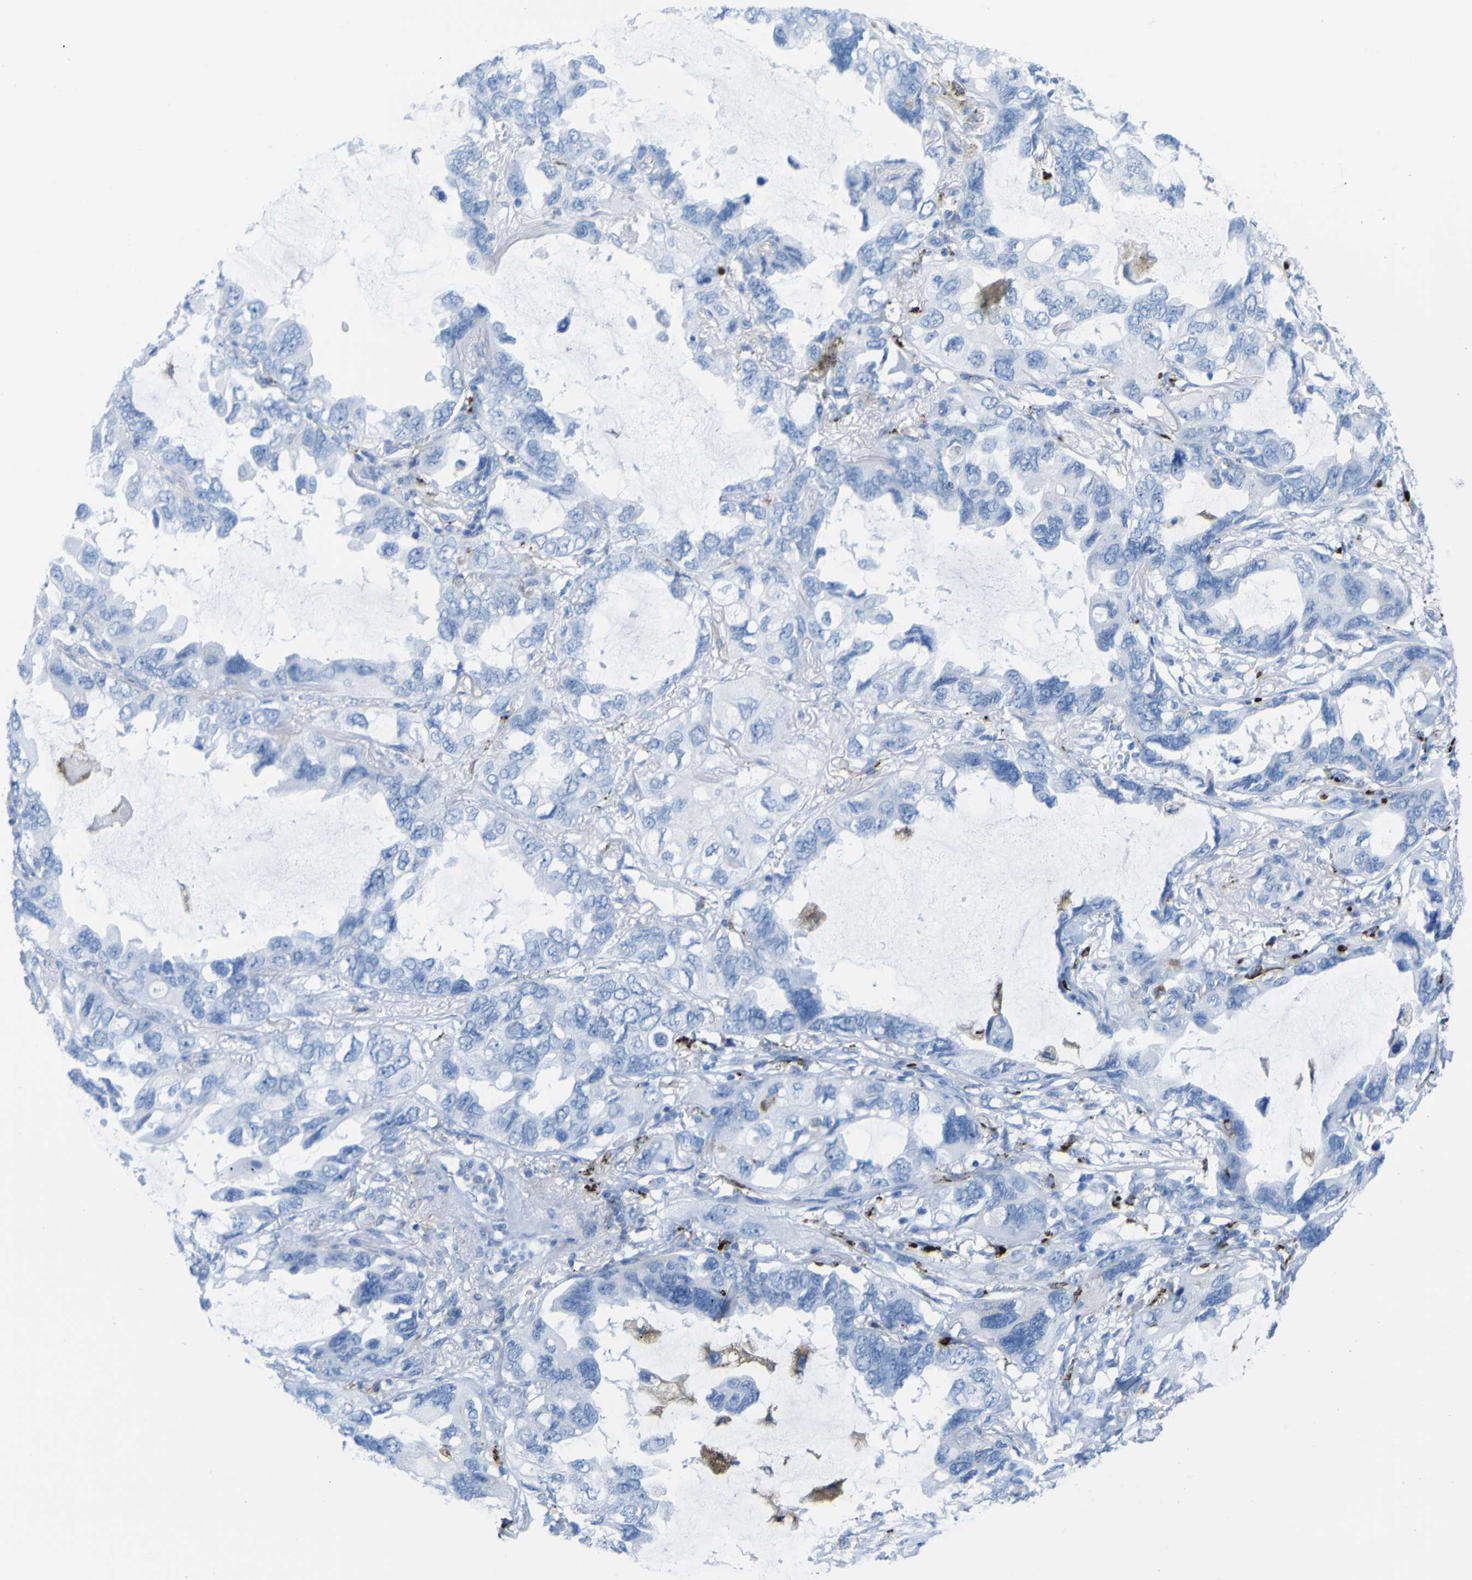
{"staining": {"intensity": "negative", "quantity": "none", "location": "none"}, "tissue": "lung cancer", "cell_type": "Tumor cells", "image_type": "cancer", "snomed": [{"axis": "morphology", "description": "Squamous cell carcinoma, NOS"}, {"axis": "topography", "description": "Lung"}], "caption": "Immunohistochemistry (IHC) histopathology image of human lung squamous cell carcinoma stained for a protein (brown), which demonstrates no staining in tumor cells.", "gene": "PLD3", "patient": {"sex": "female", "age": 73}}